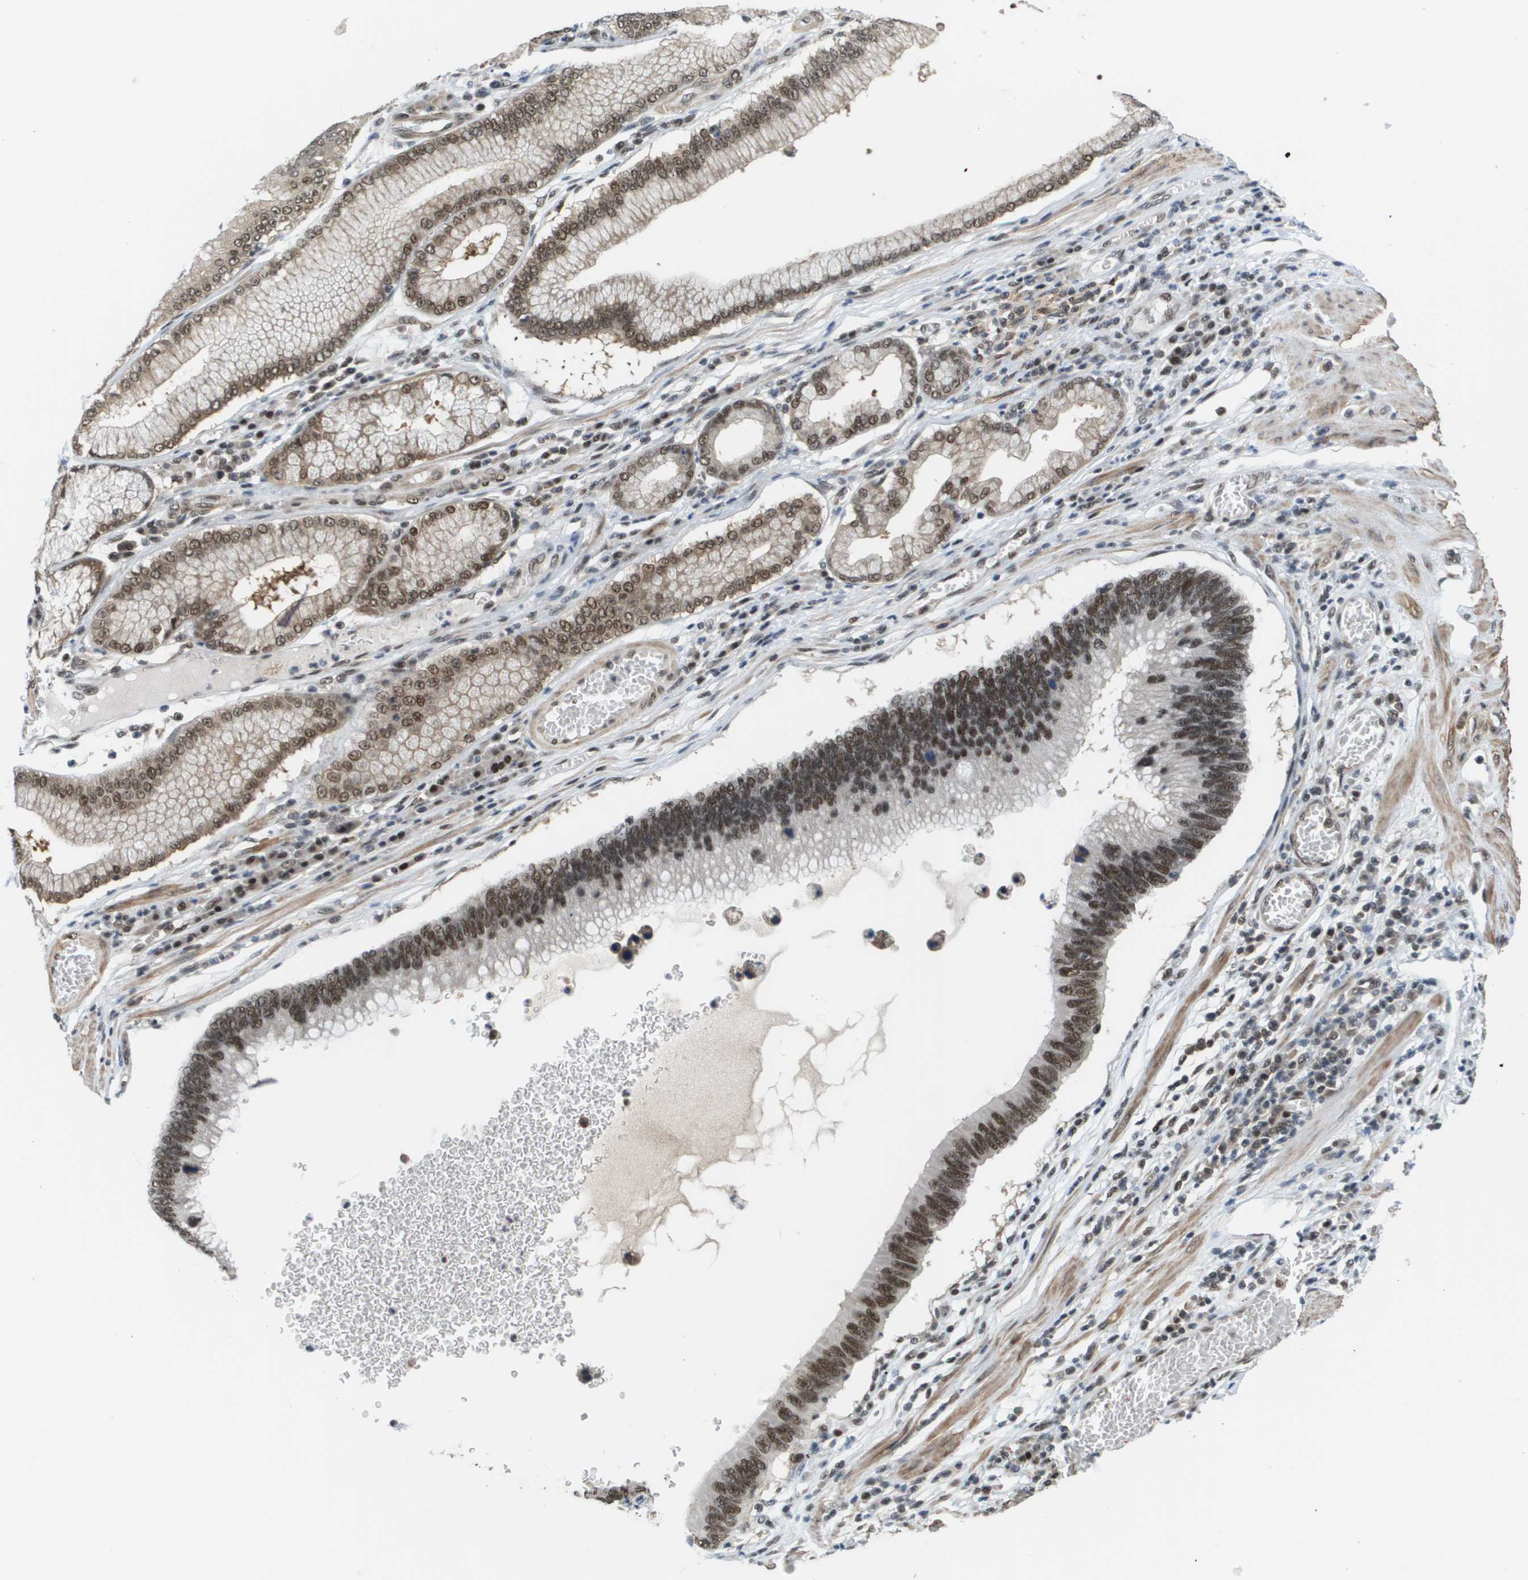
{"staining": {"intensity": "strong", "quantity": ">75%", "location": "nuclear"}, "tissue": "stomach cancer", "cell_type": "Tumor cells", "image_type": "cancer", "snomed": [{"axis": "morphology", "description": "Adenocarcinoma, NOS"}, {"axis": "topography", "description": "Stomach"}], "caption": "Strong nuclear staining is present in about >75% of tumor cells in adenocarcinoma (stomach).", "gene": "PRCC", "patient": {"sex": "male", "age": 59}}